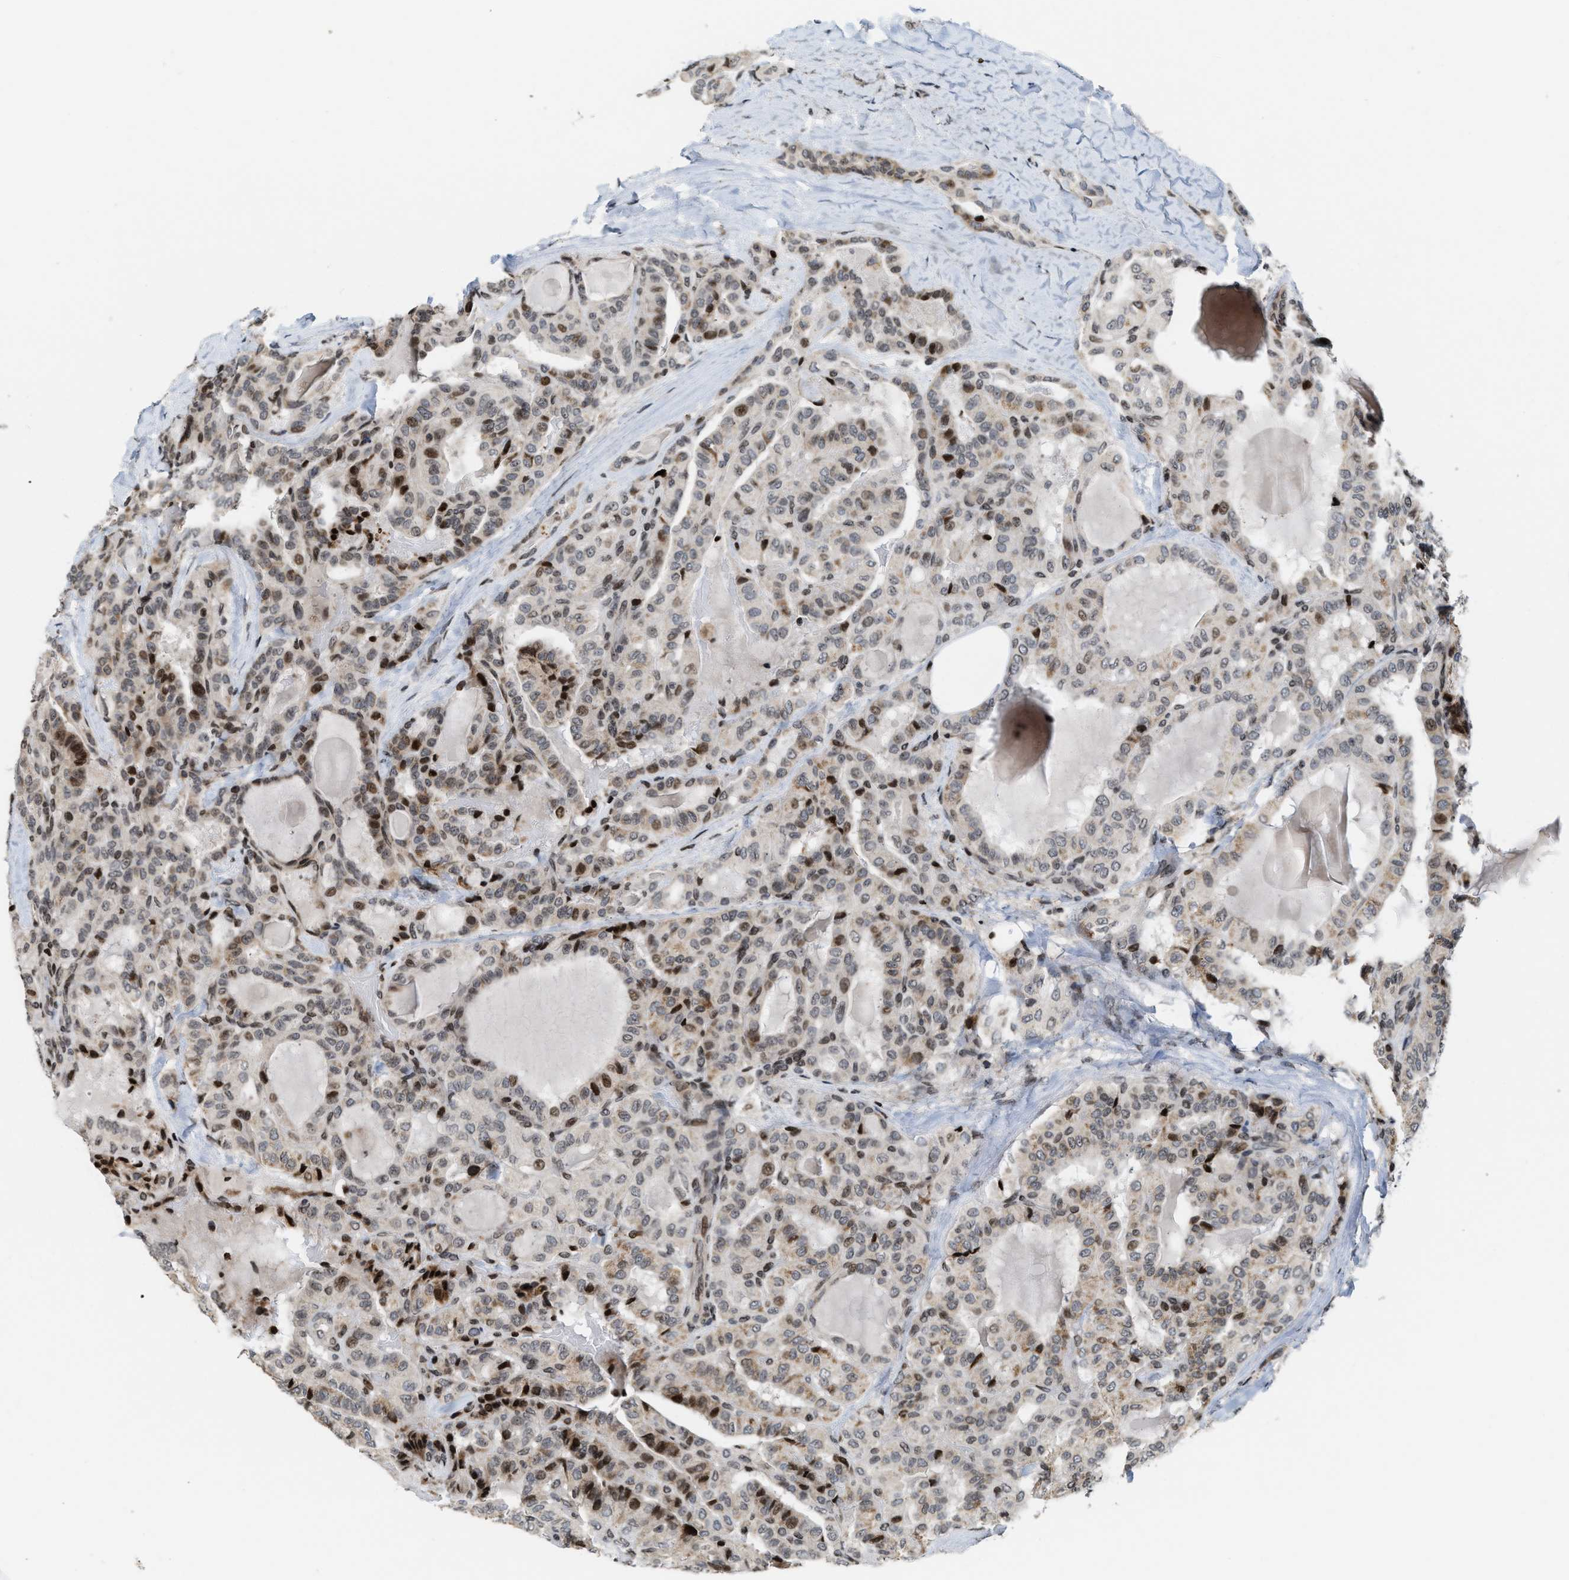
{"staining": {"intensity": "moderate", "quantity": "25%-75%", "location": "cytoplasmic/membranous,nuclear"}, "tissue": "thyroid cancer", "cell_type": "Tumor cells", "image_type": "cancer", "snomed": [{"axis": "morphology", "description": "Papillary adenocarcinoma, NOS"}, {"axis": "topography", "description": "Thyroid gland"}], "caption": "Protein expression analysis of human papillary adenocarcinoma (thyroid) reveals moderate cytoplasmic/membranous and nuclear expression in about 25%-75% of tumor cells.", "gene": "PDZD2", "patient": {"sex": "male", "age": 77}}